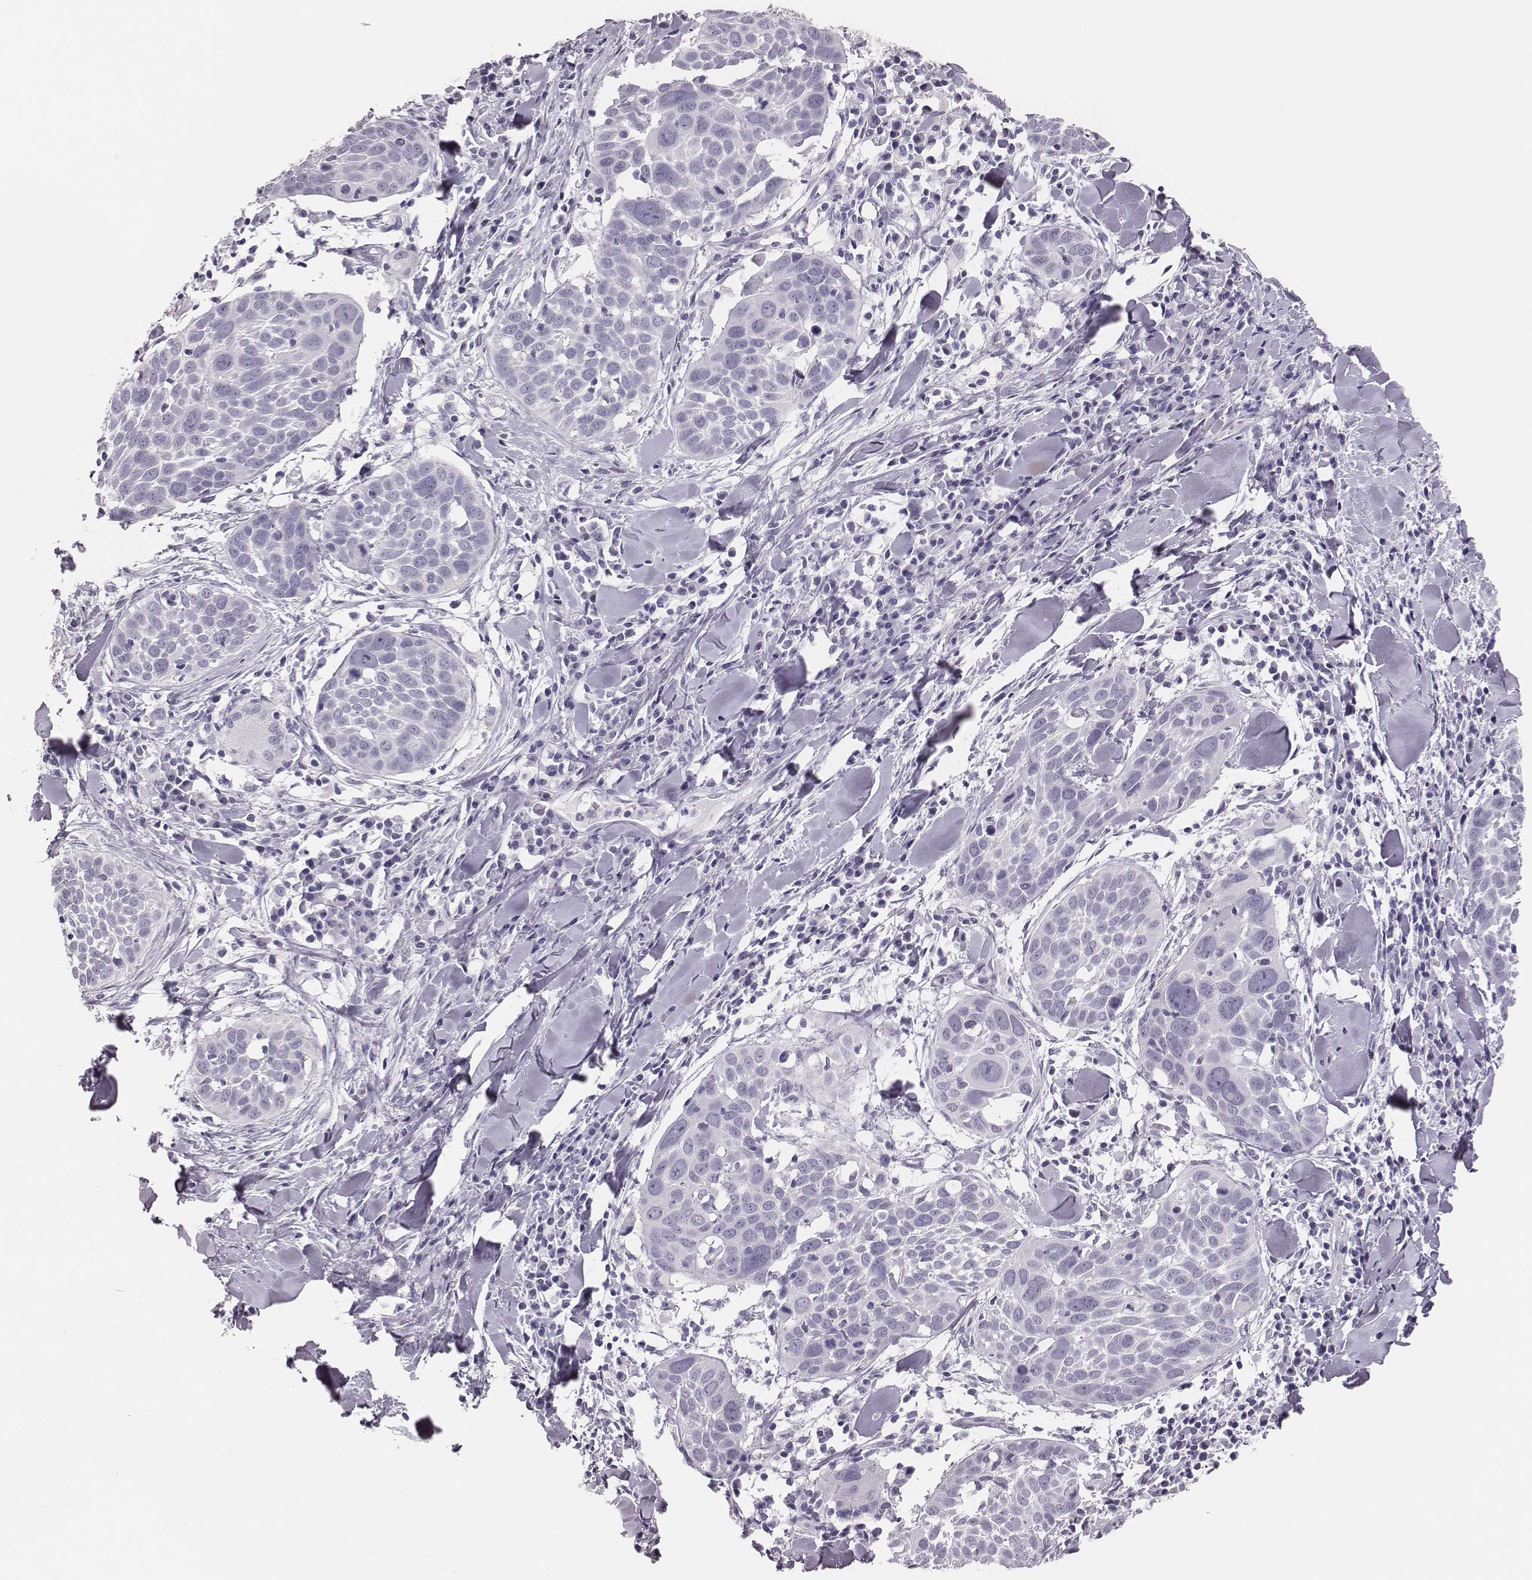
{"staining": {"intensity": "negative", "quantity": "none", "location": "none"}, "tissue": "lung cancer", "cell_type": "Tumor cells", "image_type": "cancer", "snomed": [{"axis": "morphology", "description": "Squamous cell carcinoma, NOS"}, {"axis": "topography", "description": "Lung"}], "caption": "High magnification brightfield microscopy of lung cancer (squamous cell carcinoma) stained with DAB (brown) and counterstained with hematoxylin (blue): tumor cells show no significant expression. (Immunohistochemistry (ihc), brightfield microscopy, high magnification).", "gene": "H1-6", "patient": {"sex": "male", "age": 57}}